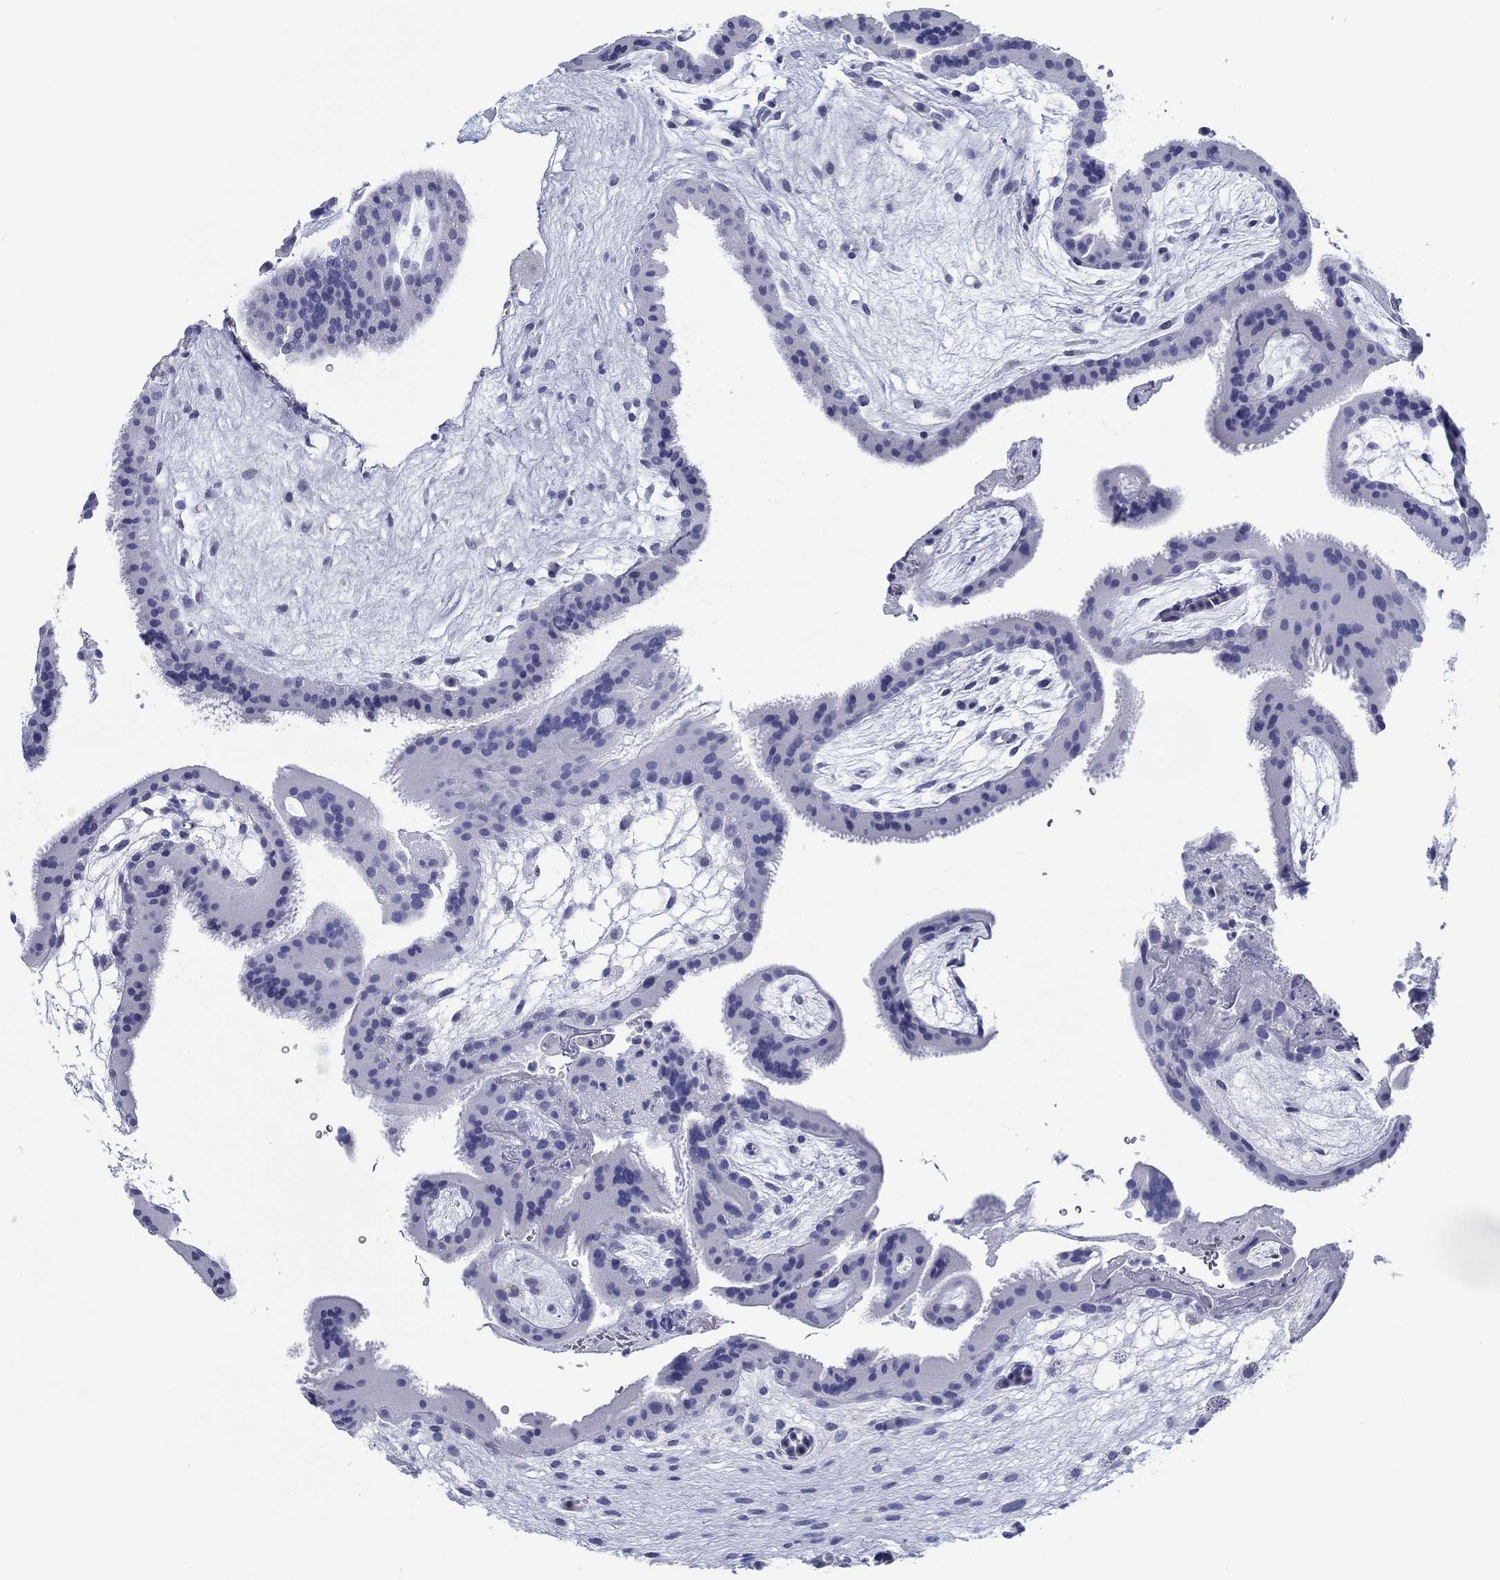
{"staining": {"intensity": "negative", "quantity": "none", "location": "none"}, "tissue": "placenta", "cell_type": "Decidual cells", "image_type": "normal", "snomed": [{"axis": "morphology", "description": "Normal tissue, NOS"}, {"axis": "topography", "description": "Placenta"}], "caption": "Immunohistochemistry histopathology image of unremarkable placenta: human placenta stained with DAB (3,3'-diaminobenzidine) displays no significant protein staining in decidual cells.", "gene": "H1", "patient": {"sex": "female", "age": 19}}